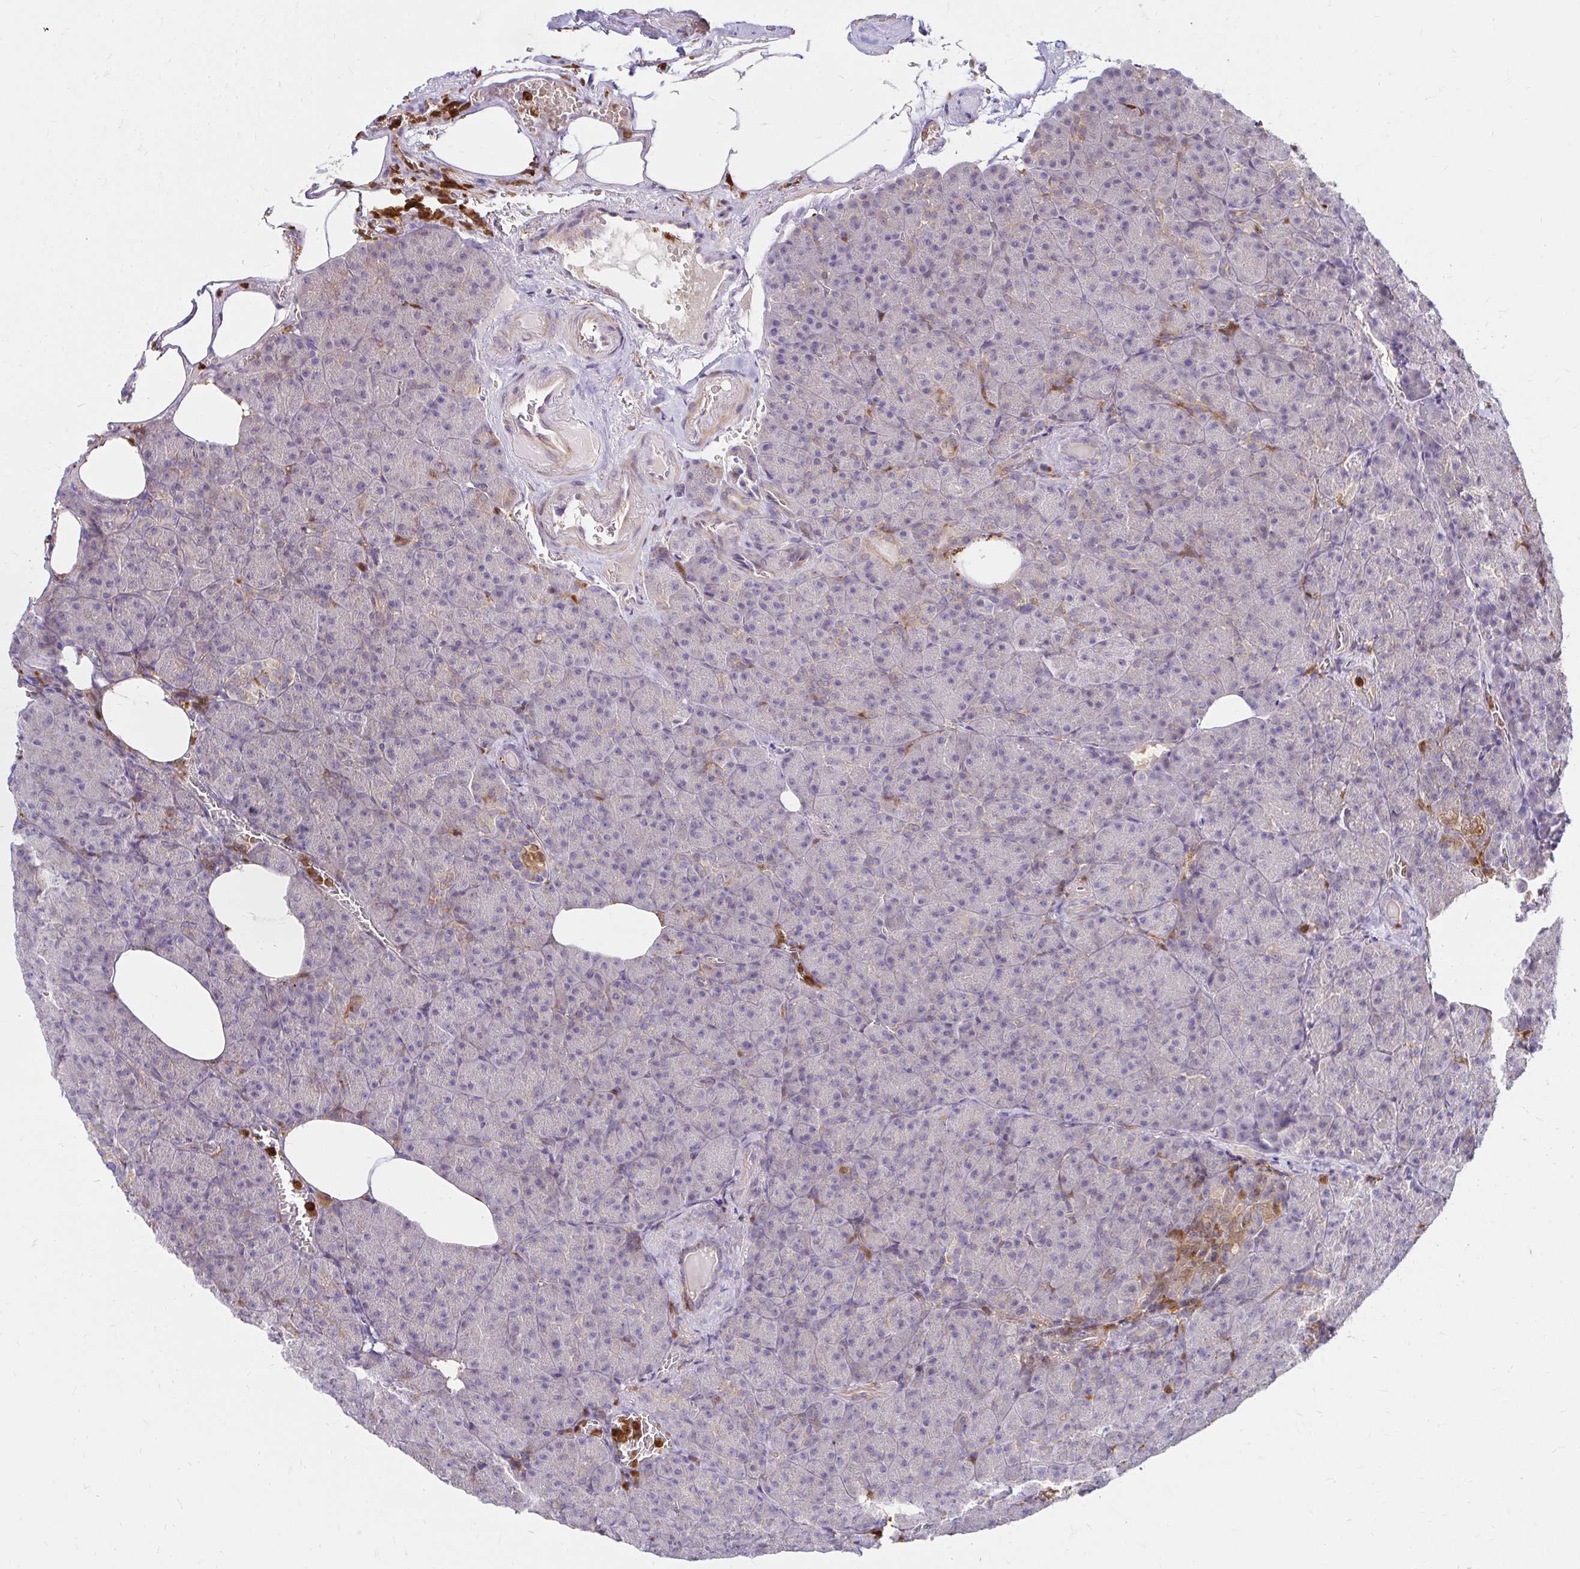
{"staining": {"intensity": "negative", "quantity": "none", "location": "none"}, "tissue": "pancreas", "cell_type": "Exocrine glandular cells", "image_type": "normal", "snomed": [{"axis": "morphology", "description": "Normal tissue, NOS"}, {"axis": "topography", "description": "Pancreas"}], "caption": "Image shows no significant protein expression in exocrine glandular cells of unremarkable pancreas.", "gene": "PYCARD", "patient": {"sex": "female", "age": 74}}